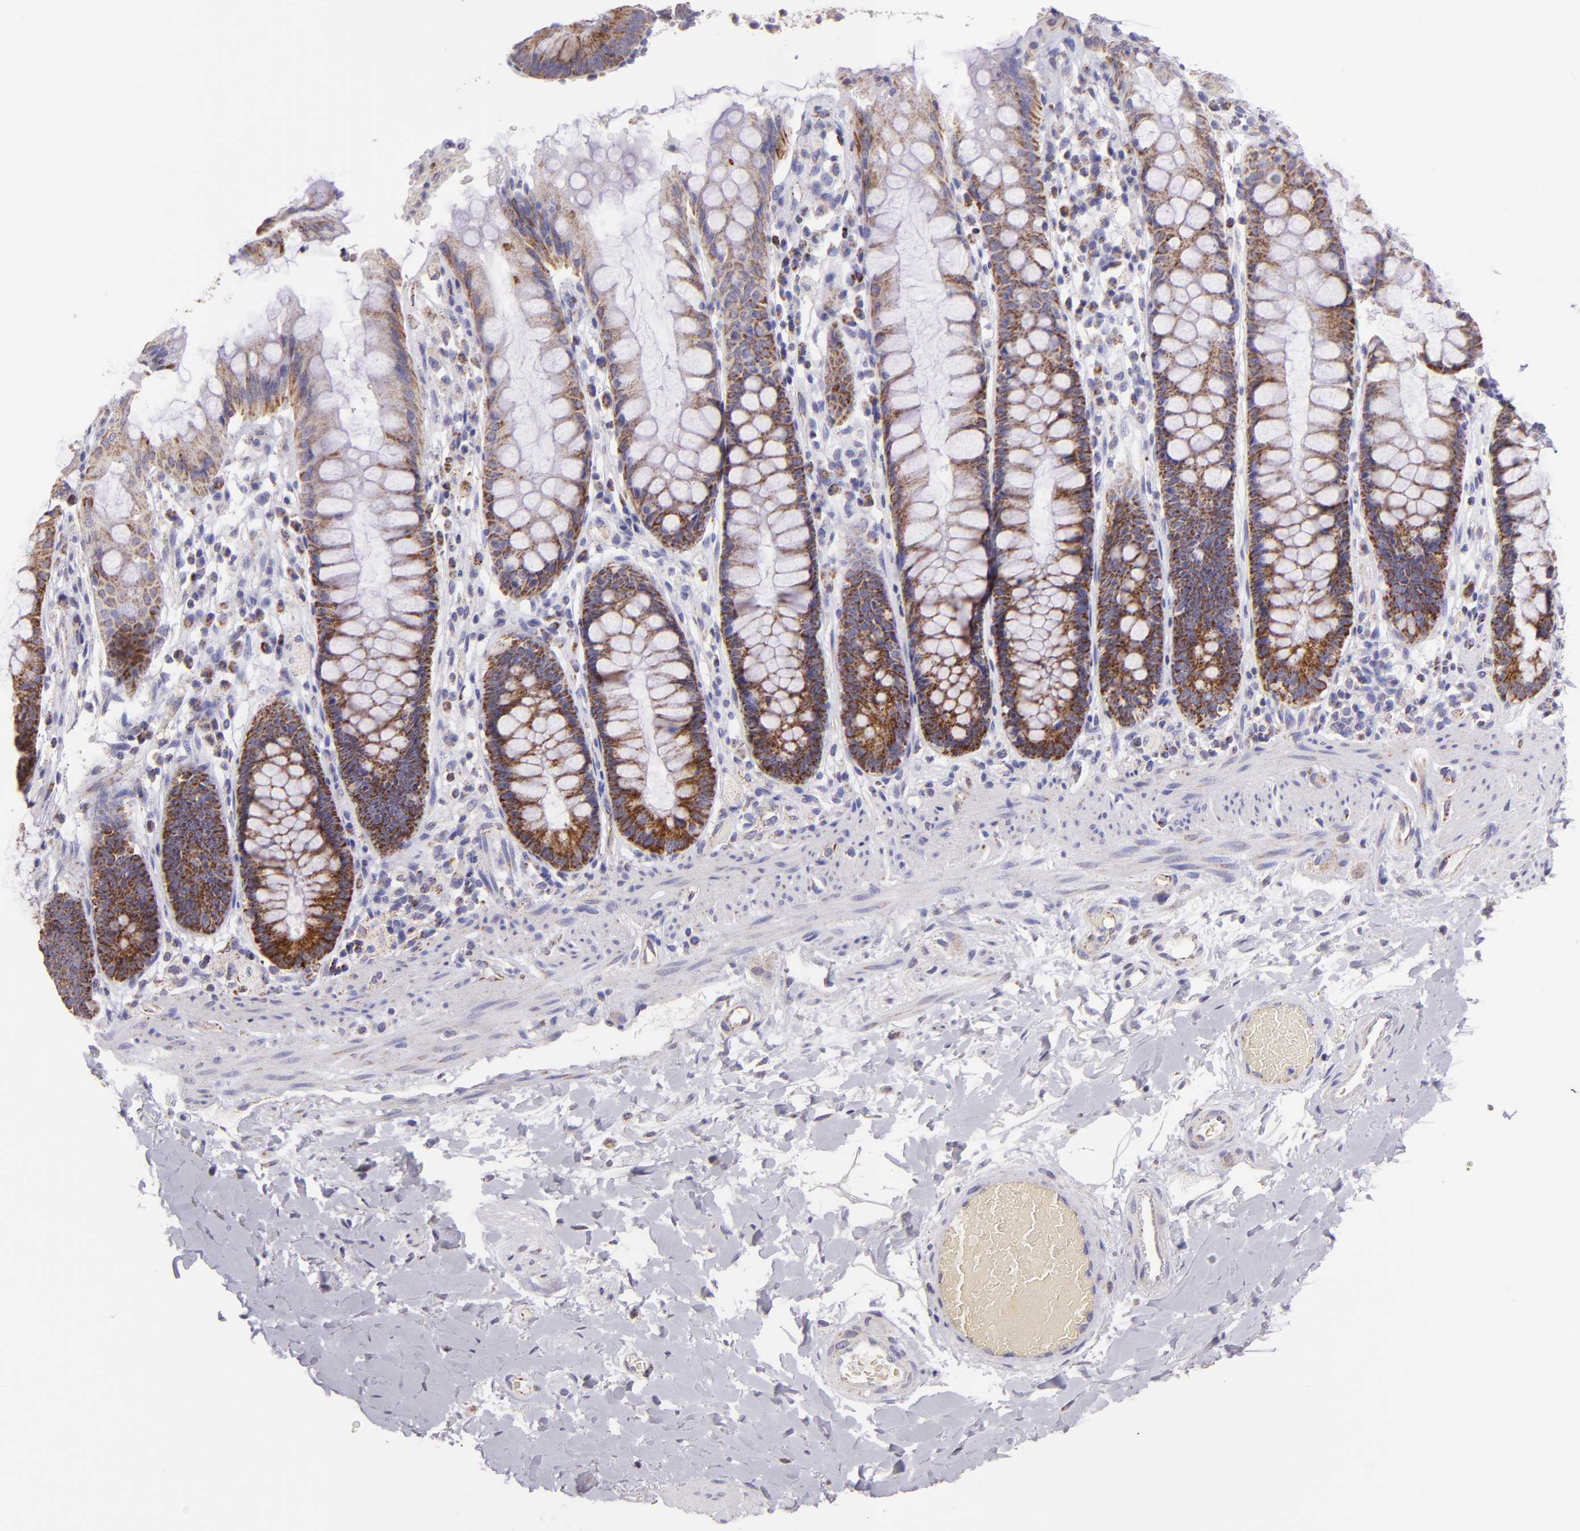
{"staining": {"intensity": "strong", "quantity": ">75%", "location": "cytoplasmic/membranous"}, "tissue": "rectum", "cell_type": "Glandular cells", "image_type": "normal", "snomed": [{"axis": "morphology", "description": "Normal tissue, NOS"}, {"axis": "topography", "description": "Rectum"}], "caption": "A histopathology image of rectum stained for a protein exhibits strong cytoplasmic/membranous brown staining in glandular cells. Using DAB (brown) and hematoxylin (blue) stains, captured at high magnification using brightfield microscopy.", "gene": "HSPD1", "patient": {"sex": "female", "age": 46}}